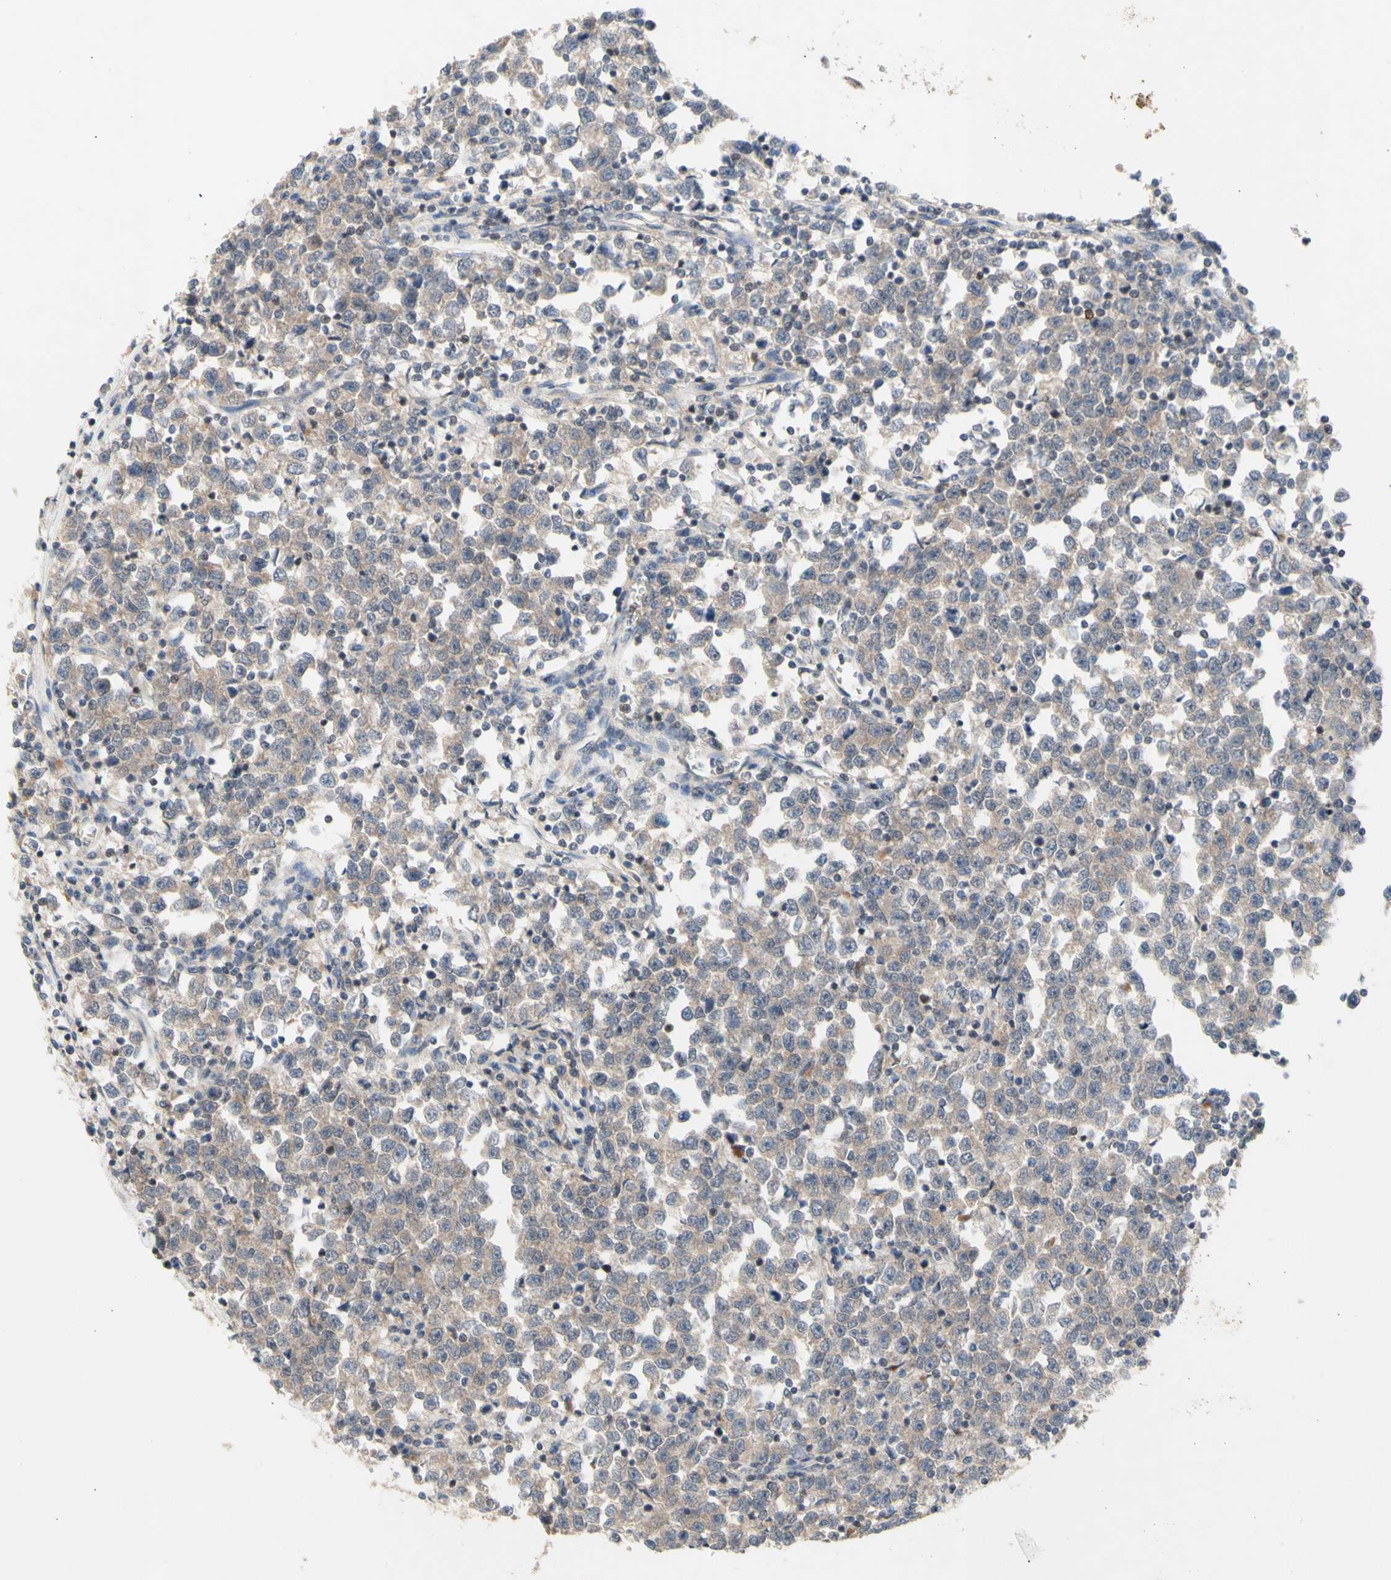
{"staining": {"intensity": "weak", "quantity": ">75%", "location": "cytoplasmic/membranous"}, "tissue": "testis cancer", "cell_type": "Tumor cells", "image_type": "cancer", "snomed": [{"axis": "morphology", "description": "Seminoma, NOS"}, {"axis": "topography", "description": "Testis"}], "caption": "Protein analysis of testis seminoma tissue shows weak cytoplasmic/membranous expression in approximately >75% of tumor cells. The staining was performed using DAB, with brown indicating positive protein expression. Nuclei are stained blue with hematoxylin.", "gene": "NLRP1", "patient": {"sex": "male", "age": 43}}